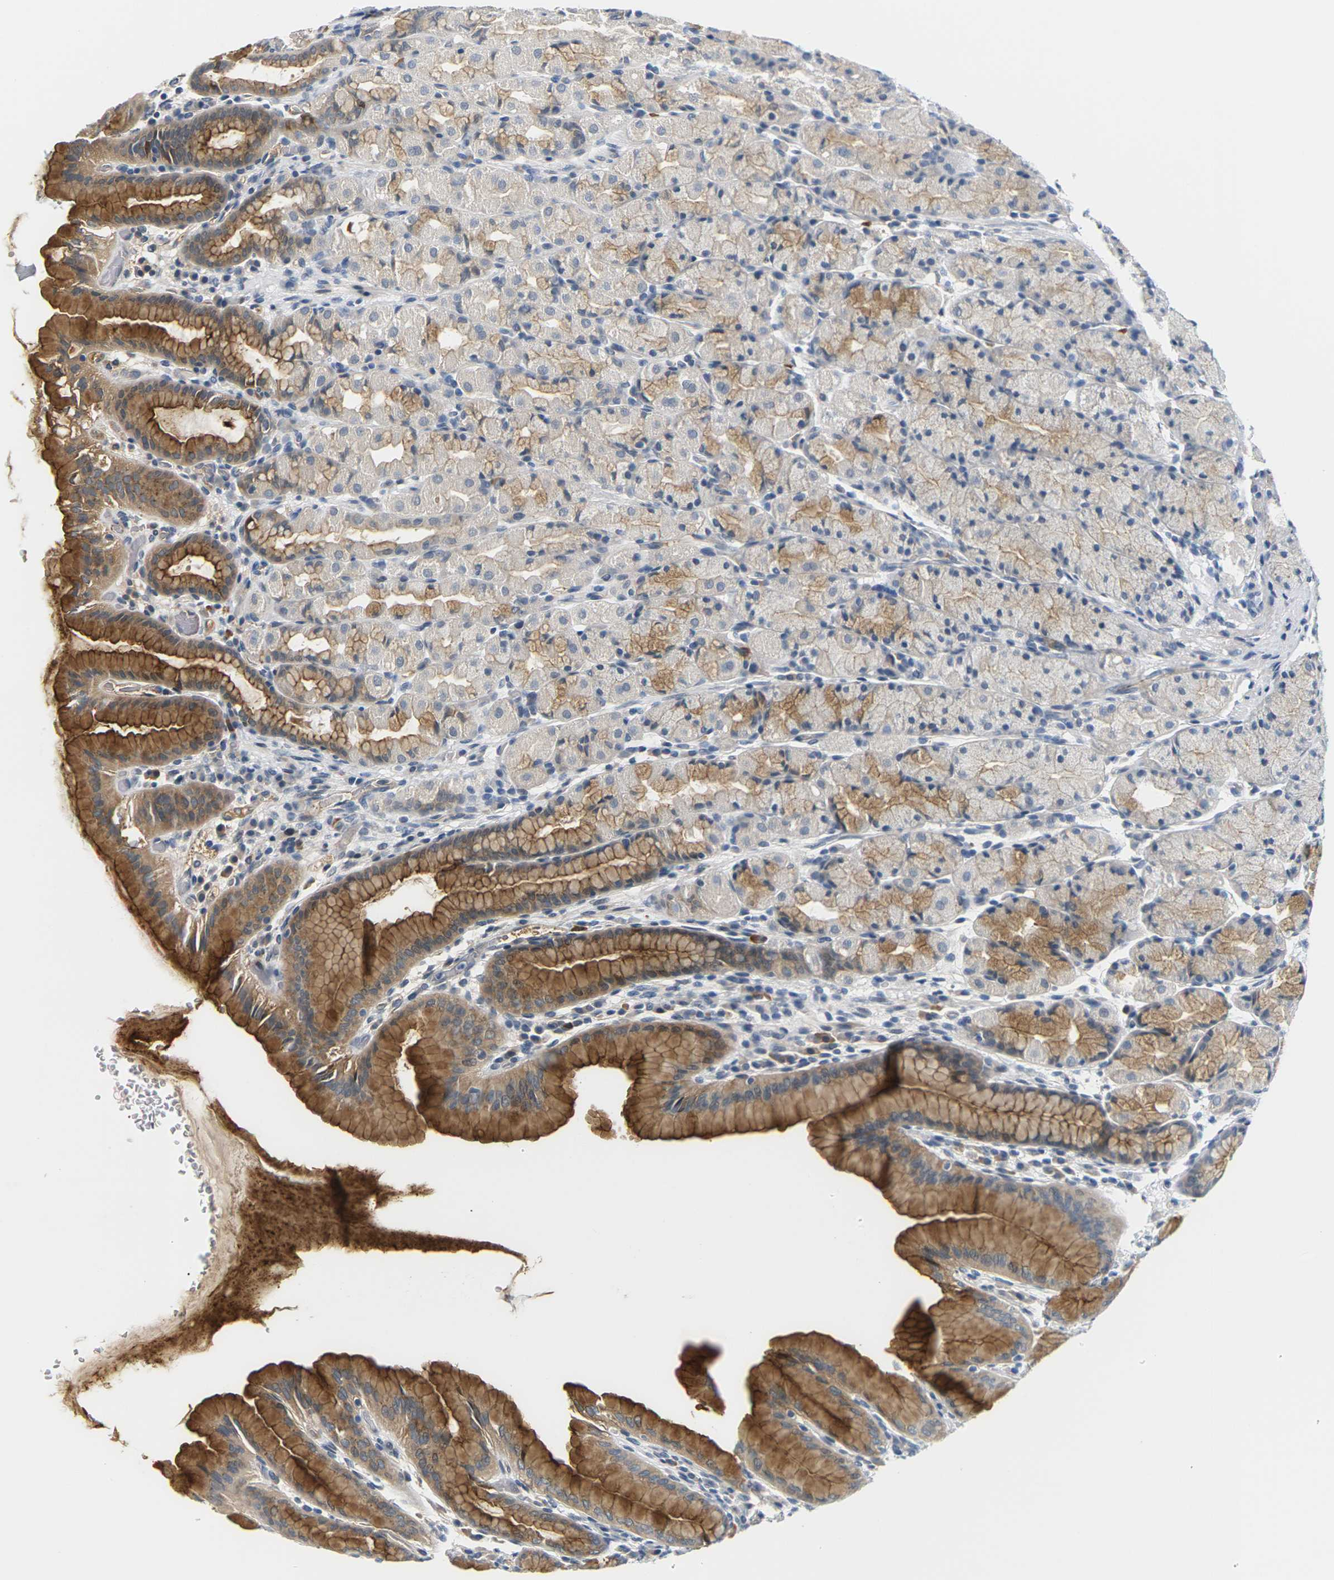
{"staining": {"intensity": "strong", "quantity": "25%-75%", "location": "cytoplasmic/membranous"}, "tissue": "stomach", "cell_type": "Glandular cells", "image_type": "normal", "snomed": [{"axis": "morphology", "description": "Normal tissue, NOS"}, {"axis": "topography", "description": "Stomach, upper"}], "caption": "This is a histology image of IHC staining of unremarkable stomach, which shows strong staining in the cytoplasmic/membranous of glandular cells.", "gene": "PKP2", "patient": {"sex": "male", "age": 68}}